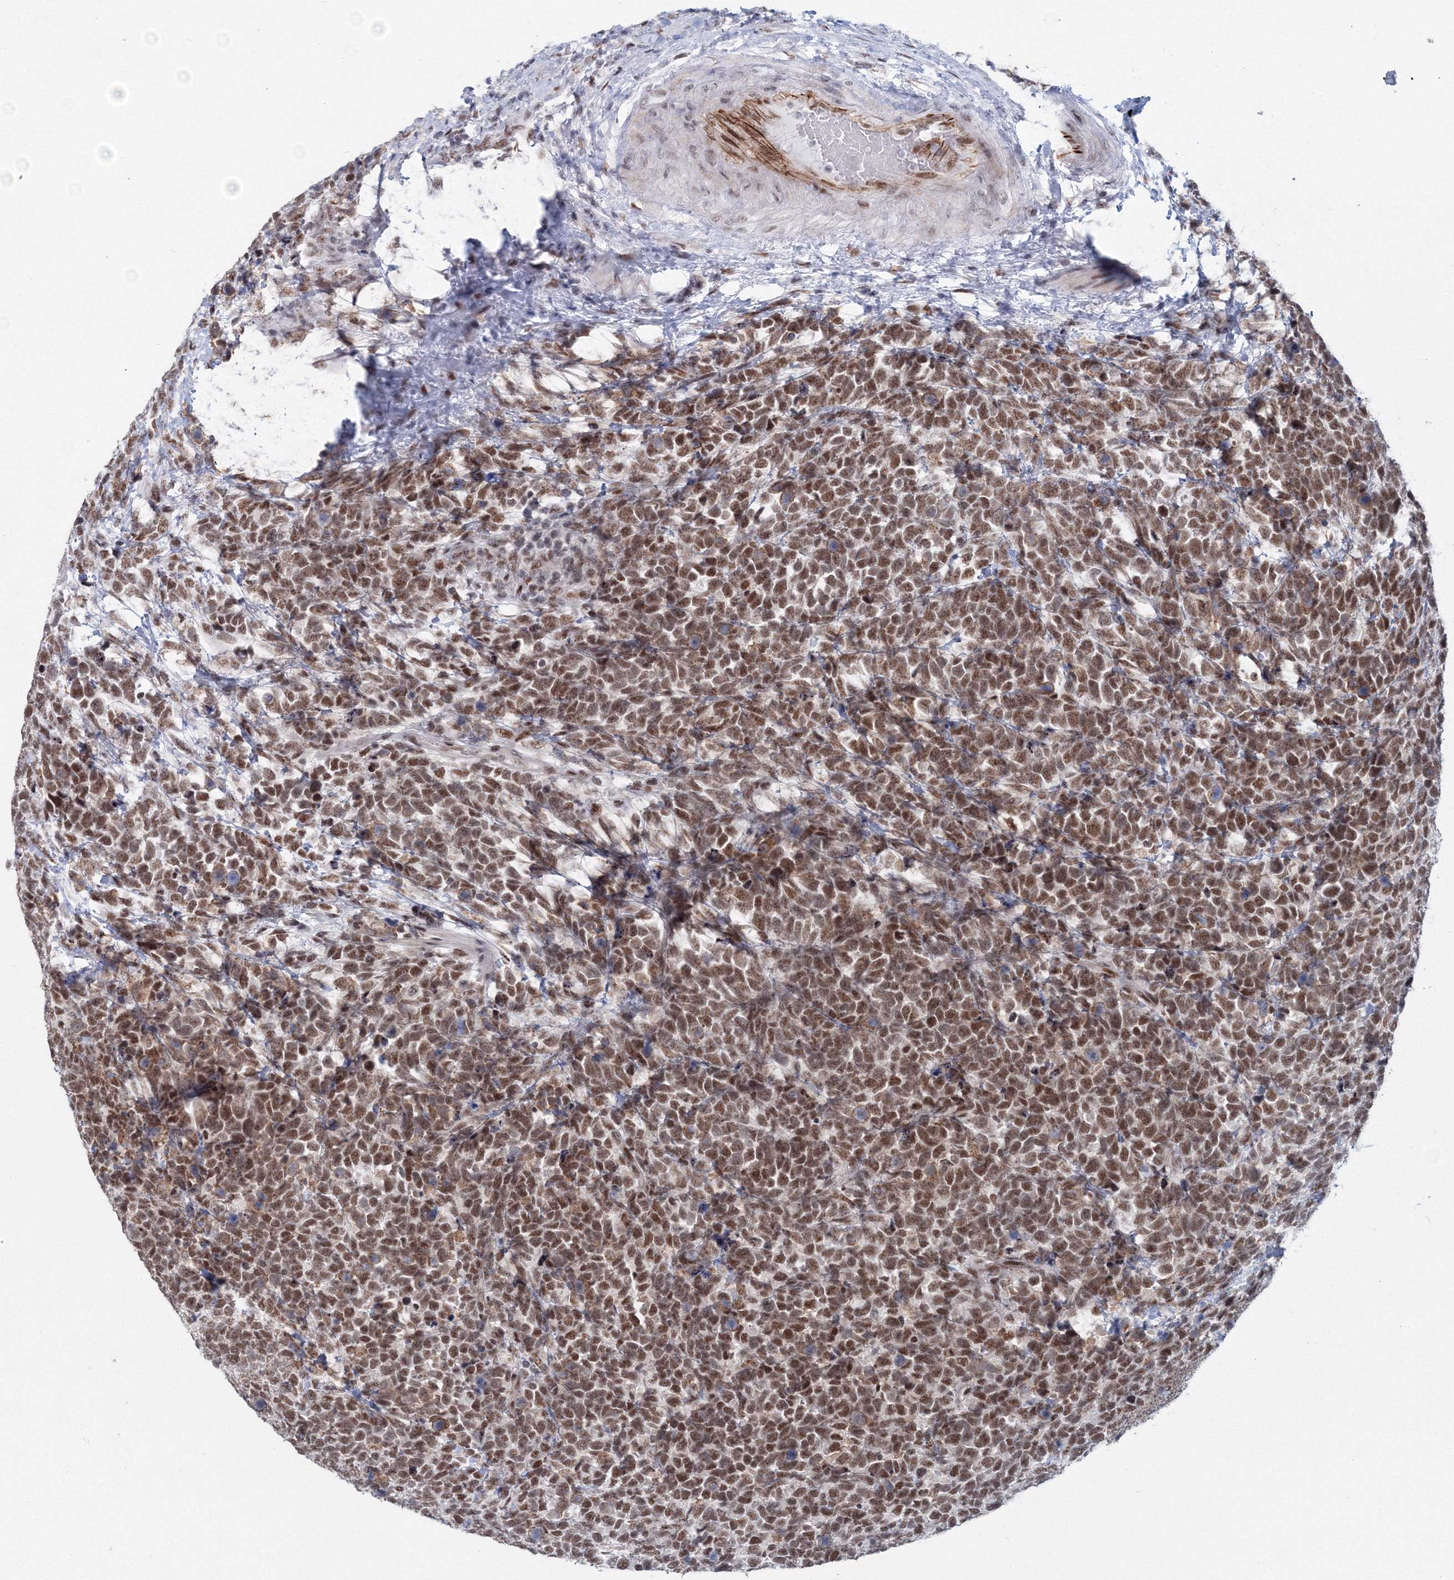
{"staining": {"intensity": "moderate", "quantity": ">75%", "location": "nuclear"}, "tissue": "urothelial cancer", "cell_type": "Tumor cells", "image_type": "cancer", "snomed": [{"axis": "morphology", "description": "Urothelial carcinoma, High grade"}, {"axis": "topography", "description": "Urinary bladder"}], "caption": "The immunohistochemical stain highlights moderate nuclear staining in tumor cells of urothelial carcinoma (high-grade) tissue.", "gene": "SF3B6", "patient": {"sex": "female", "age": 82}}